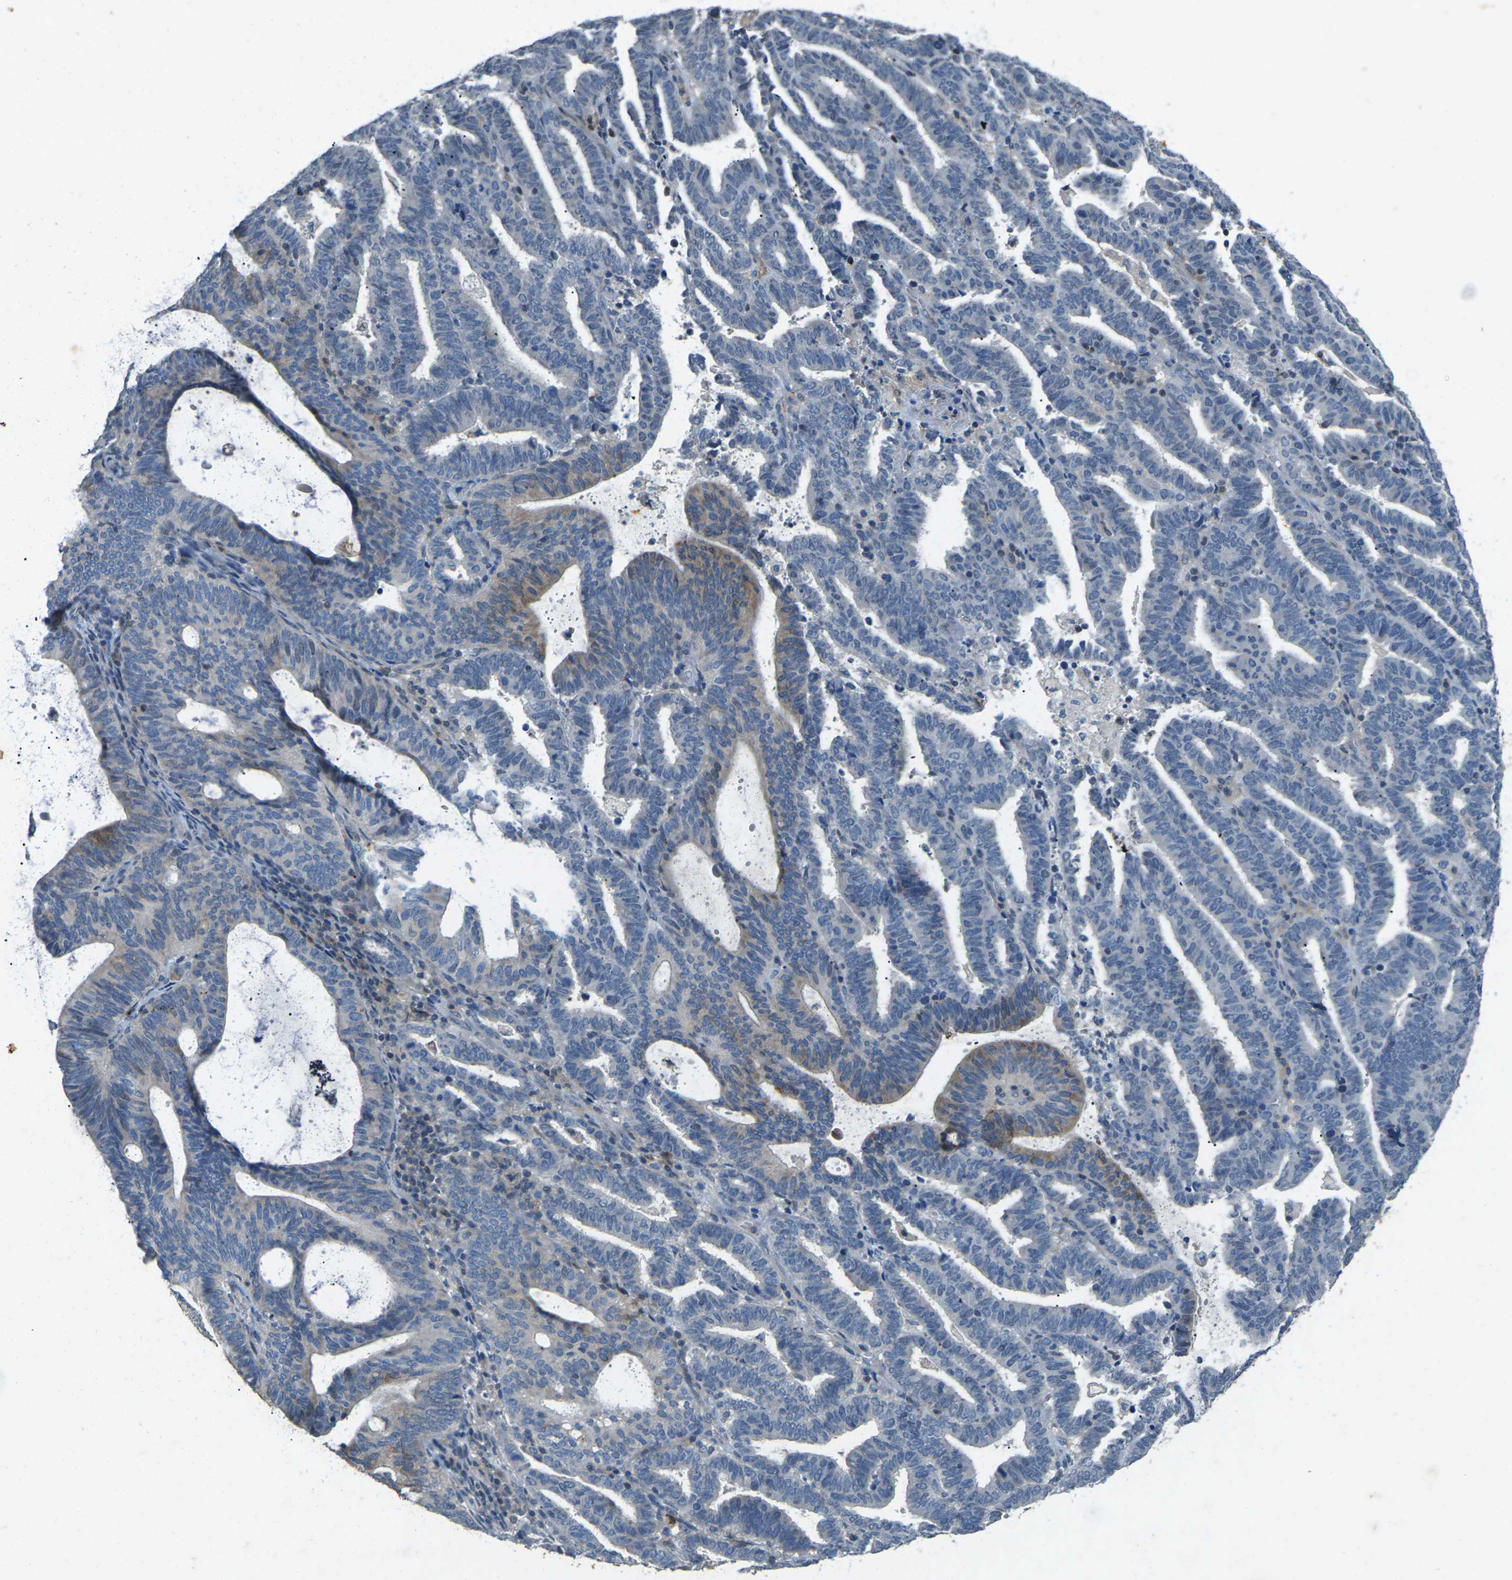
{"staining": {"intensity": "moderate", "quantity": "<25%", "location": "cytoplasmic/membranous"}, "tissue": "endometrial cancer", "cell_type": "Tumor cells", "image_type": "cancer", "snomed": [{"axis": "morphology", "description": "Adenocarcinoma, NOS"}, {"axis": "topography", "description": "Uterus"}], "caption": "Moderate cytoplasmic/membranous protein expression is present in about <25% of tumor cells in endometrial cancer (adenocarcinoma).", "gene": "SIGLEC14", "patient": {"sex": "female", "age": 83}}